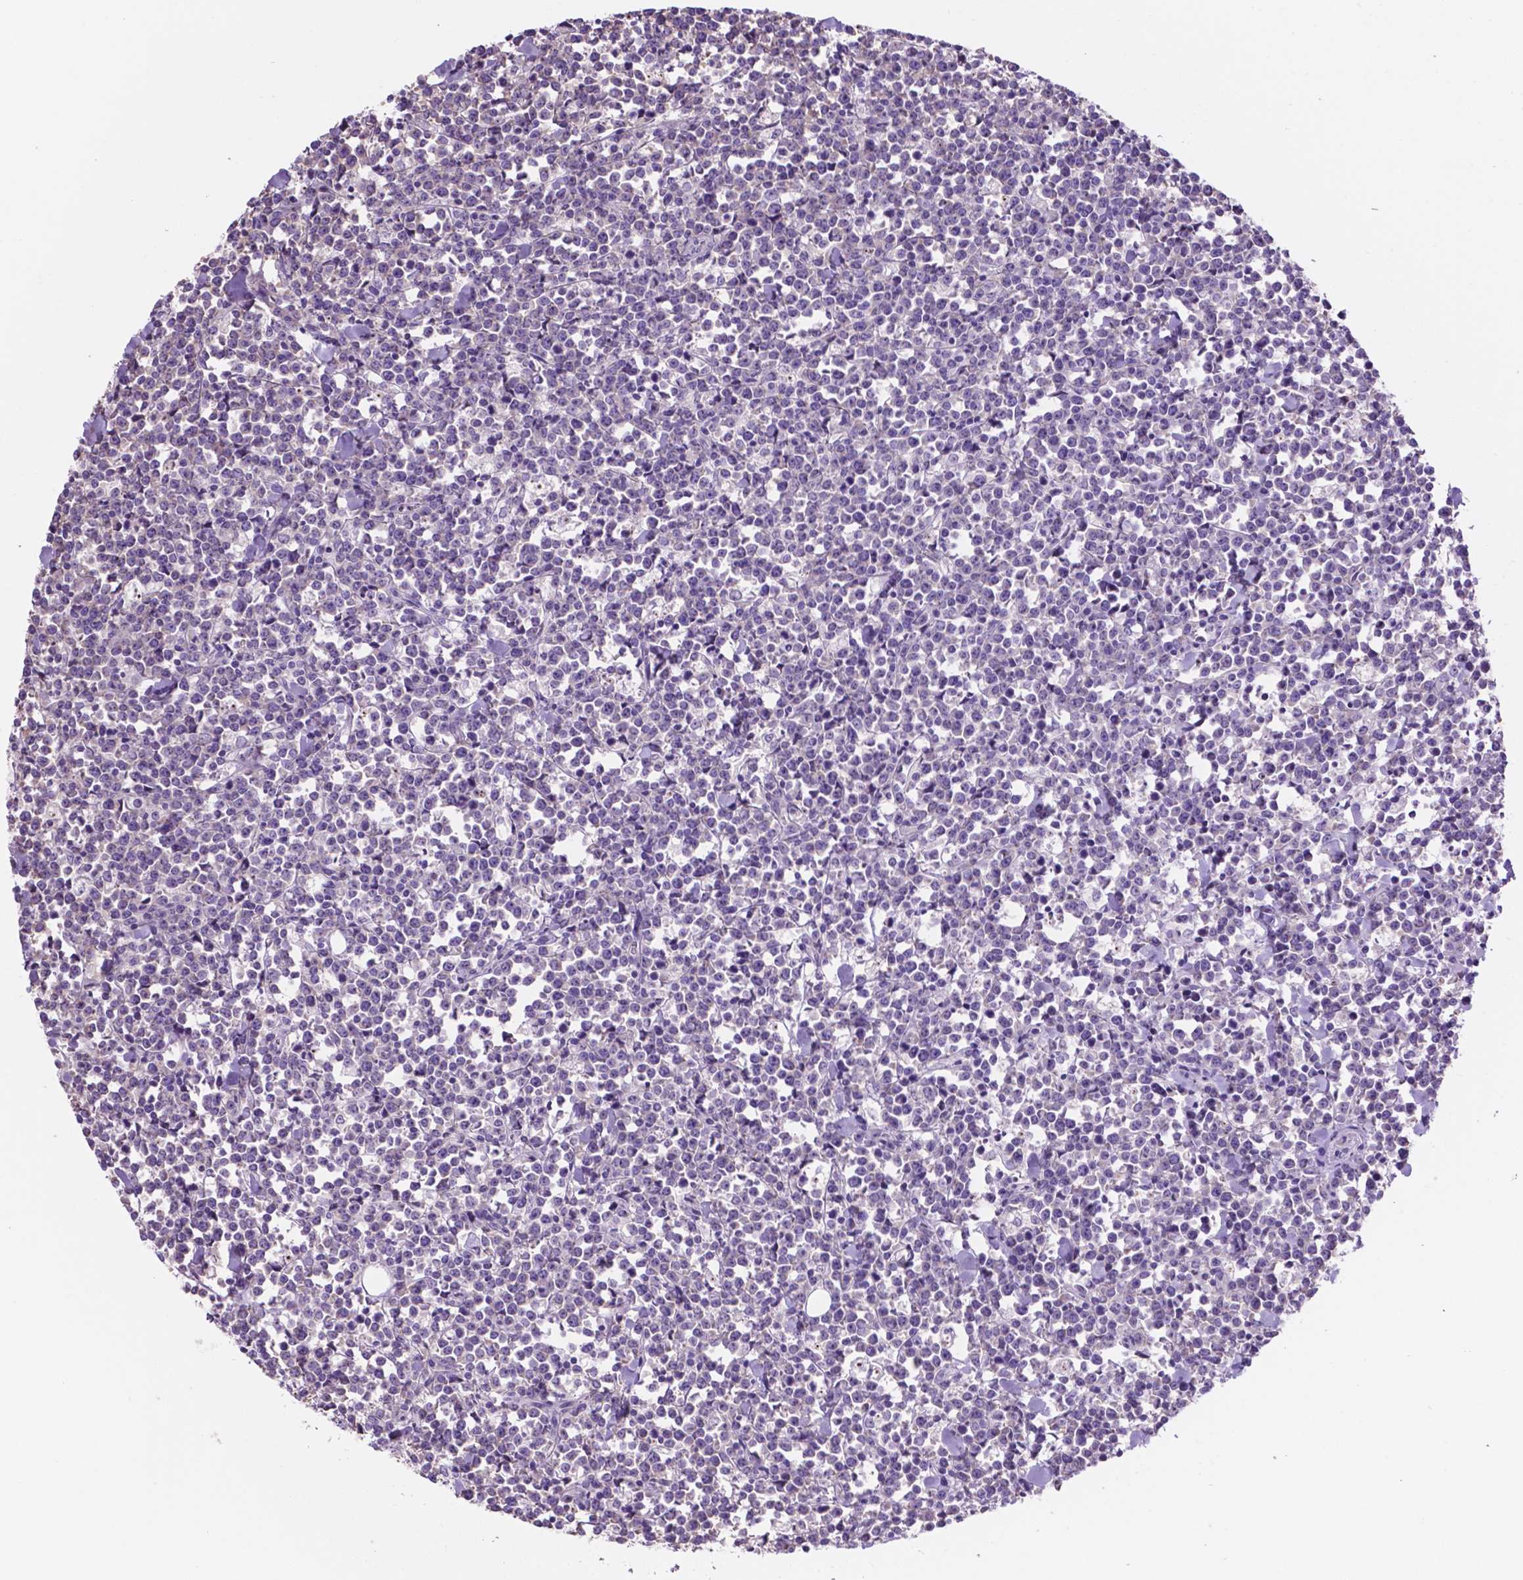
{"staining": {"intensity": "negative", "quantity": "none", "location": "none"}, "tissue": "lymphoma", "cell_type": "Tumor cells", "image_type": "cancer", "snomed": [{"axis": "morphology", "description": "Malignant lymphoma, non-Hodgkin's type, High grade"}, {"axis": "topography", "description": "Small intestine"}], "caption": "Protein analysis of lymphoma demonstrates no significant staining in tumor cells. Nuclei are stained in blue.", "gene": "SPDYA", "patient": {"sex": "female", "age": 56}}